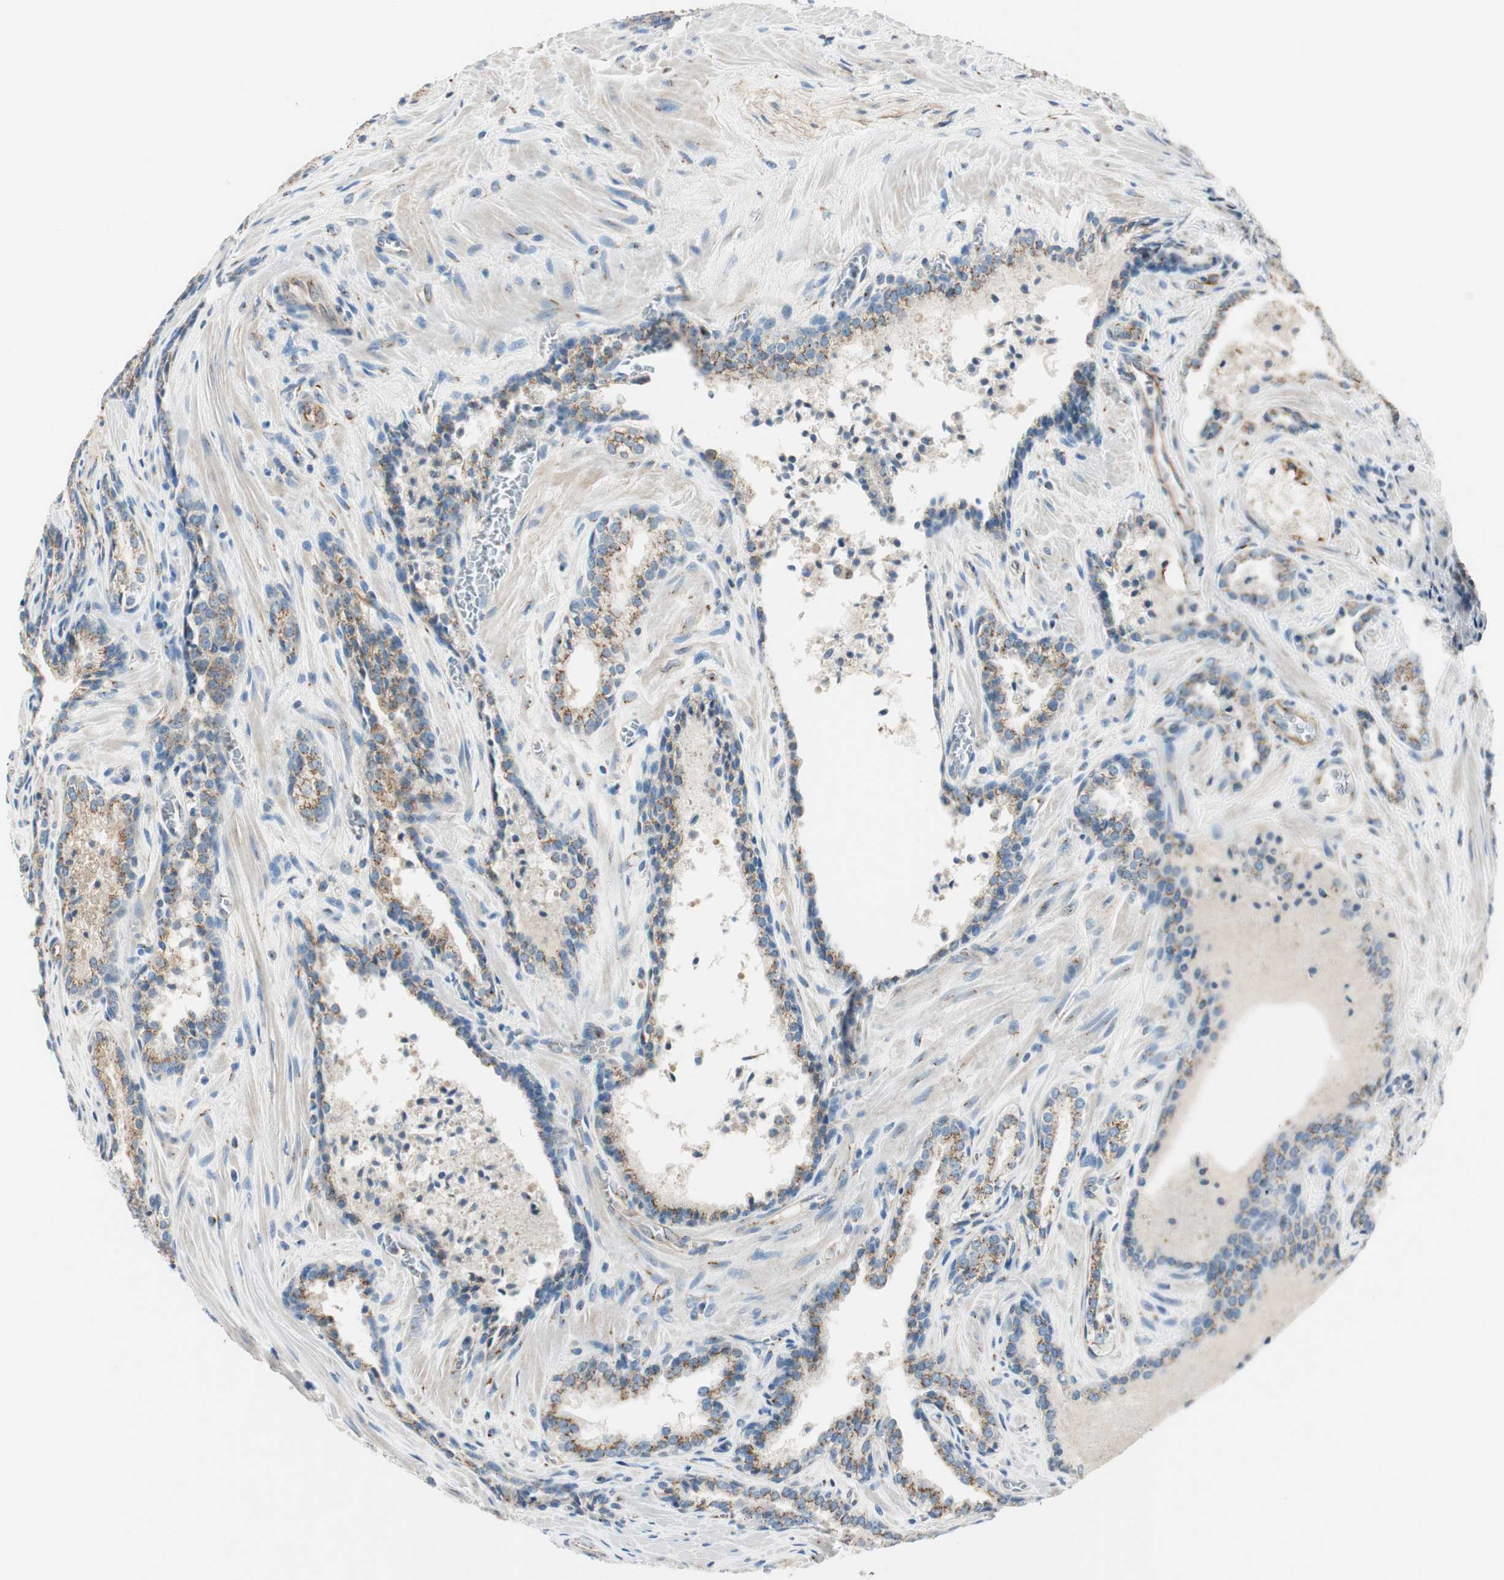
{"staining": {"intensity": "moderate", "quantity": ">75%", "location": "cytoplasmic/membranous"}, "tissue": "prostate cancer", "cell_type": "Tumor cells", "image_type": "cancer", "snomed": [{"axis": "morphology", "description": "Adenocarcinoma, Low grade"}, {"axis": "topography", "description": "Prostate"}], "caption": "Immunohistochemical staining of low-grade adenocarcinoma (prostate) demonstrates medium levels of moderate cytoplasmic/membranous expression in approximately >75% of tumor cells.", "gene": "TMF1", "patient": {"sex": "male", "age": 60}}